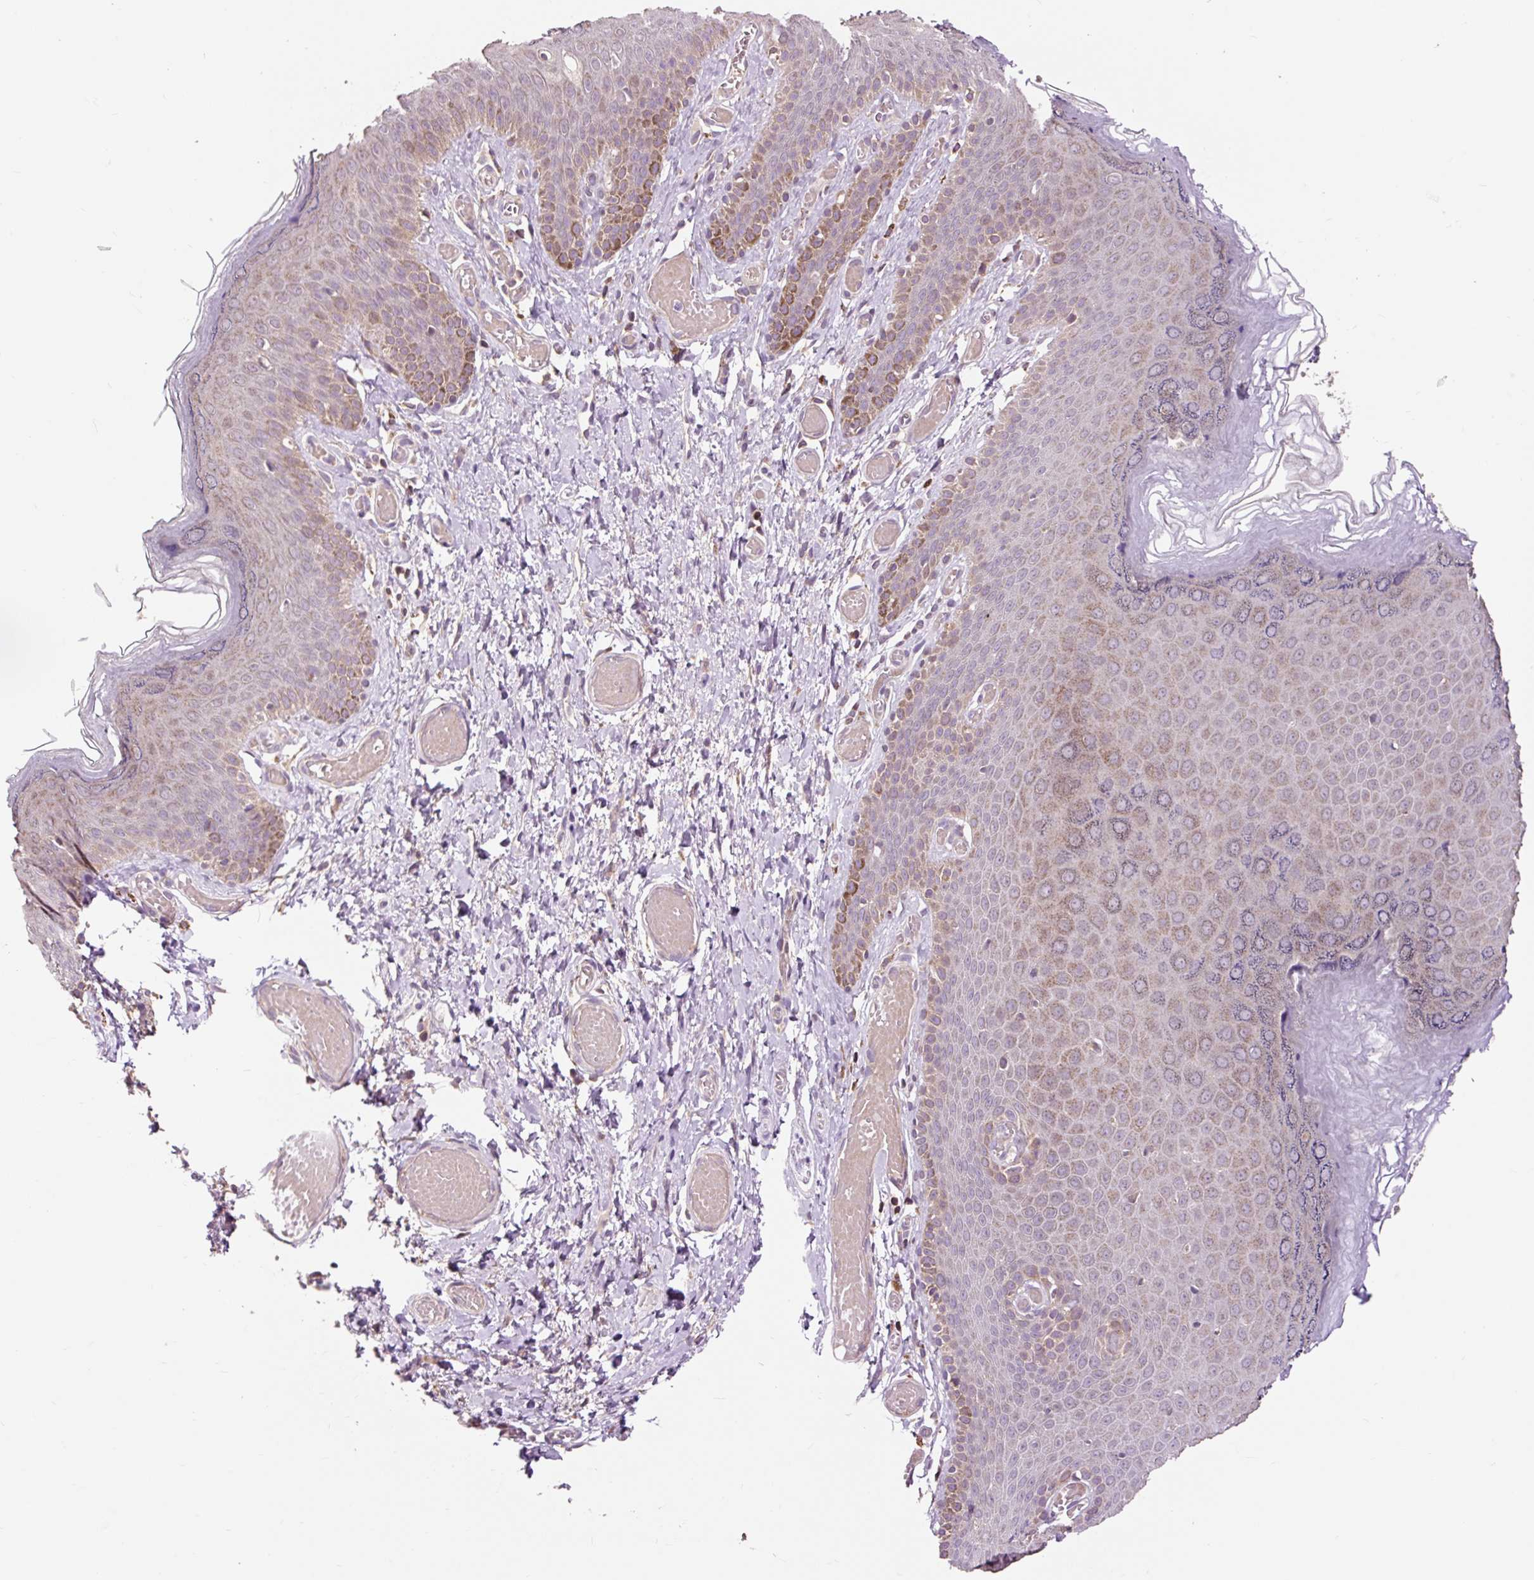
{"staining": {"intensity": "moderate", "quantity": "25%-75%", "location": "cytoplasmic/membranous"}, "tissue": "skin", "cell_type": "Epidermal cells", "image_type": "normal", "snomed": [{"axis": "morphology", "description": "Normal tissue, NOS"}, {"axis": "topography", "description": "Anal"}], "caption": "A histopathology image of human skin stained for a protein reveals moderate cytoplasmic/membranous brown staining in epidermal cells.", "gene": "PRIMPOL", "patient": {"sex": "female", "age": 40}}